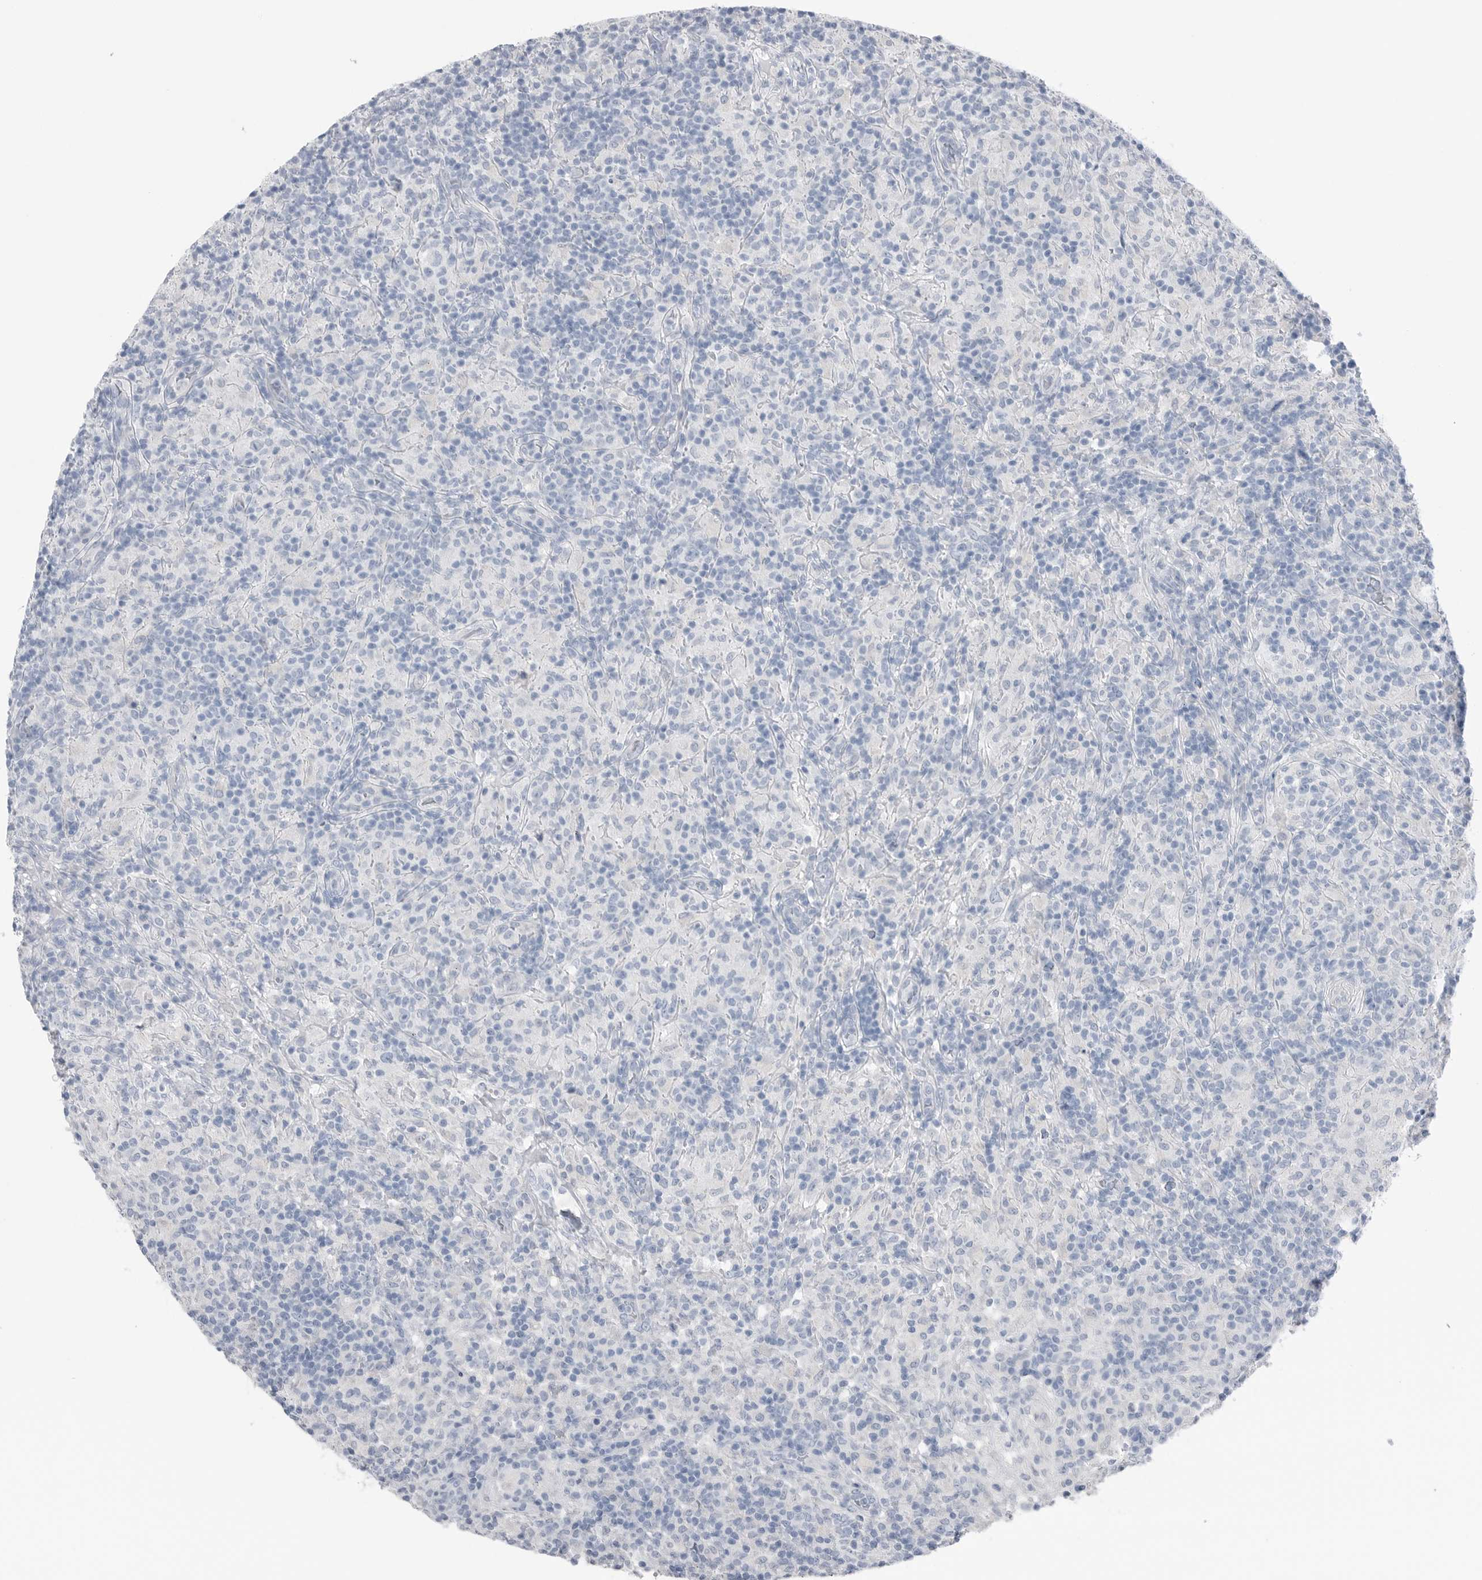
{"staining": {"intensity": "negative", "quantity": "none", "location": "none"}, "tissue": "lymphoma", "cell_type": "Tumor cells", "image_type": "cancer", "snomed": [{"axis": "morphology", "description": "Hodgkin's disease, NOS"}, {"axis": "topography", "description": "Lymph node"}], "caption": "DAB immunohistochemical staining of human lymphoma displays no significant staining in tumor cells.", "gene": "ABHD12", "patient": {"sex": "male", "age": 70}}